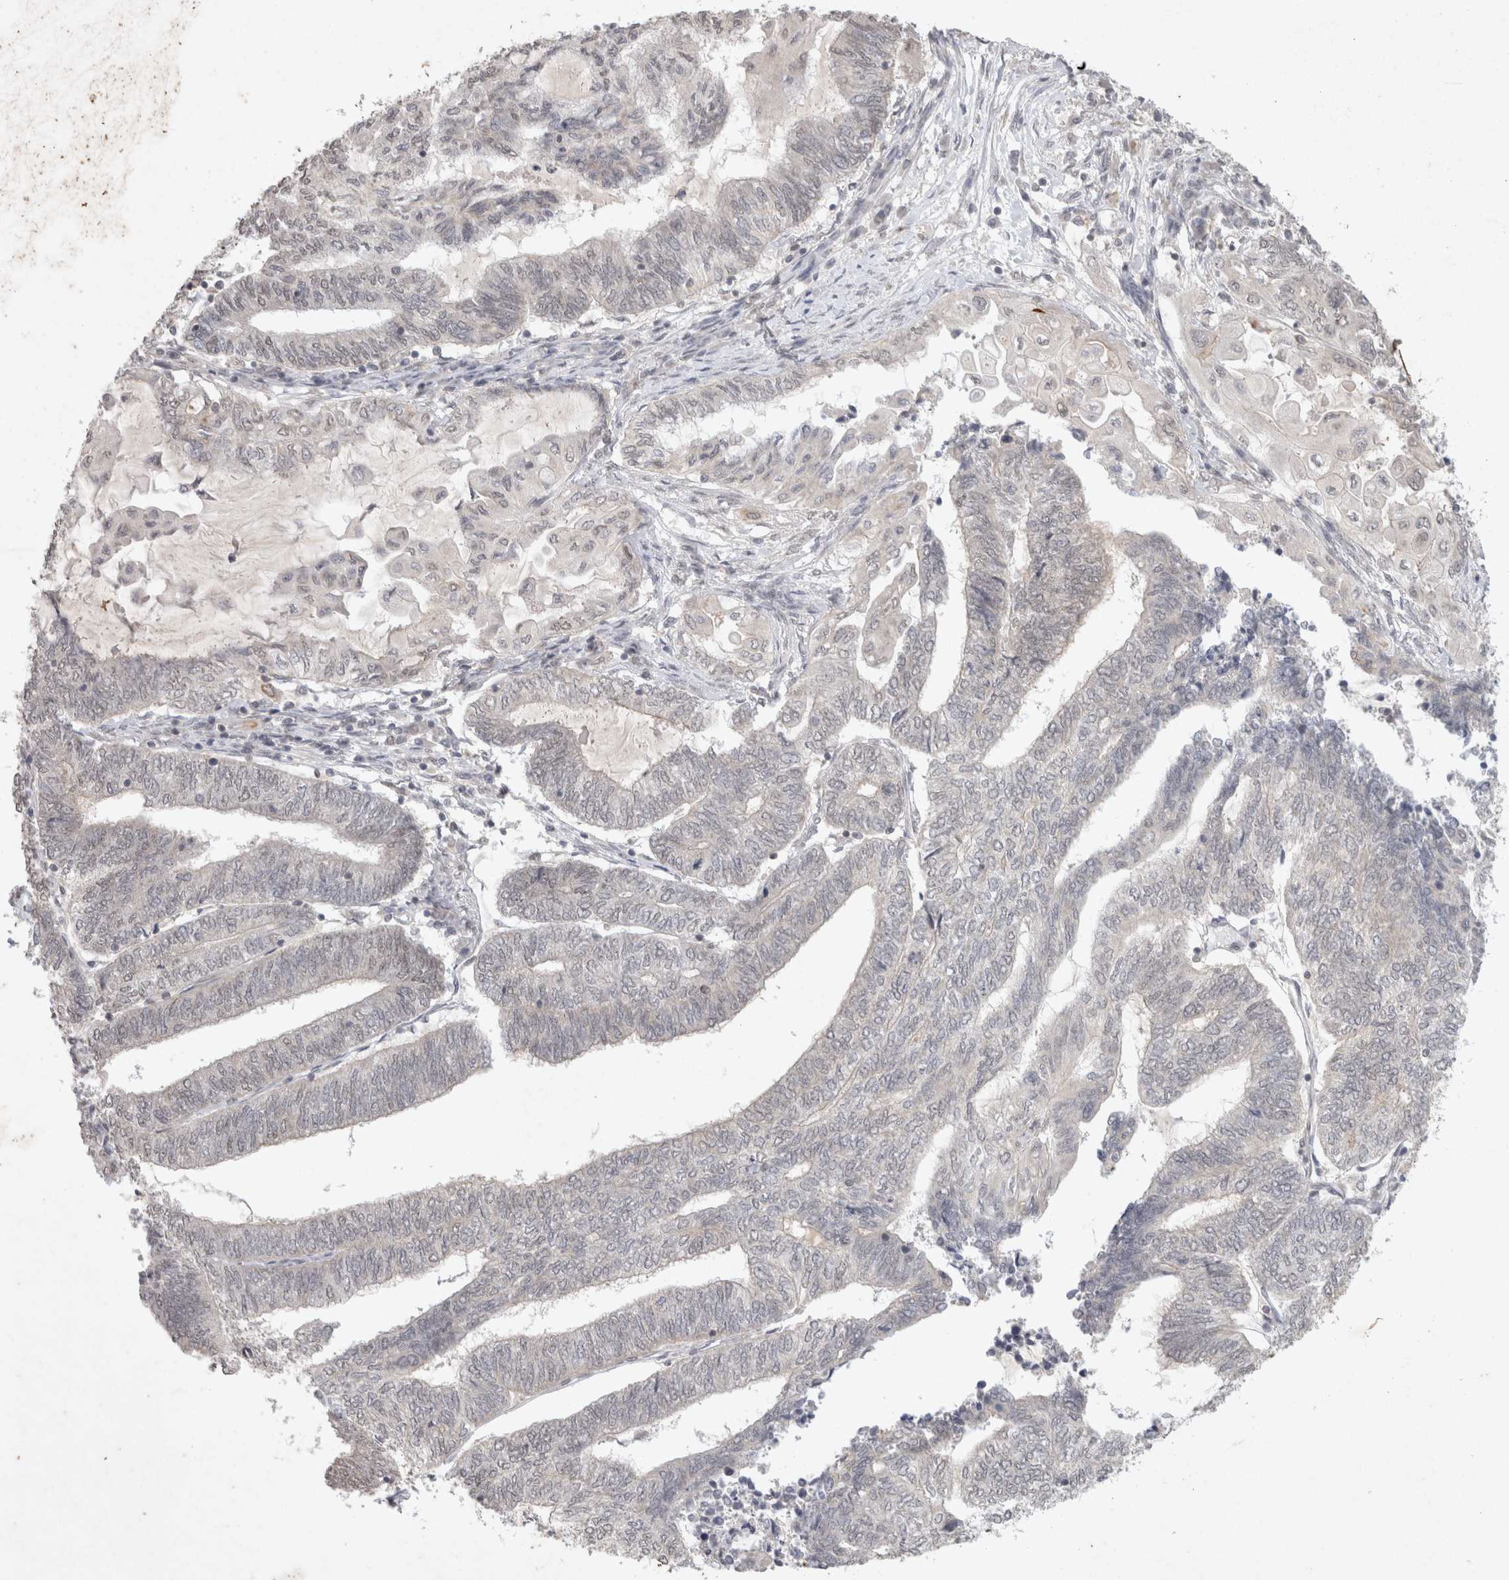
{"staining": {"intensity": "negative", "quantity": "none", "location": "none"}, "tissue": "endometrial cancer", "cell_type": "Tumor cells", "image_type": "cancer", "snomed": [{"axis": "morphology", "description": "Adenocarcinoma, NOS"}, {"axis": "topography", "description": "Uterus"}, {"axis": "topography", "description": "Endometrium"}], "caption": "This is a histopathology image of immunohistochemistry (IHC) staining of adenocarcinoma (endometrial), which shows no expression in tumor cells. (IHC, brightfield microscopy, high magnification).", "gene": "FBXO42", "patient": {"sex": "female", "age": 70}}